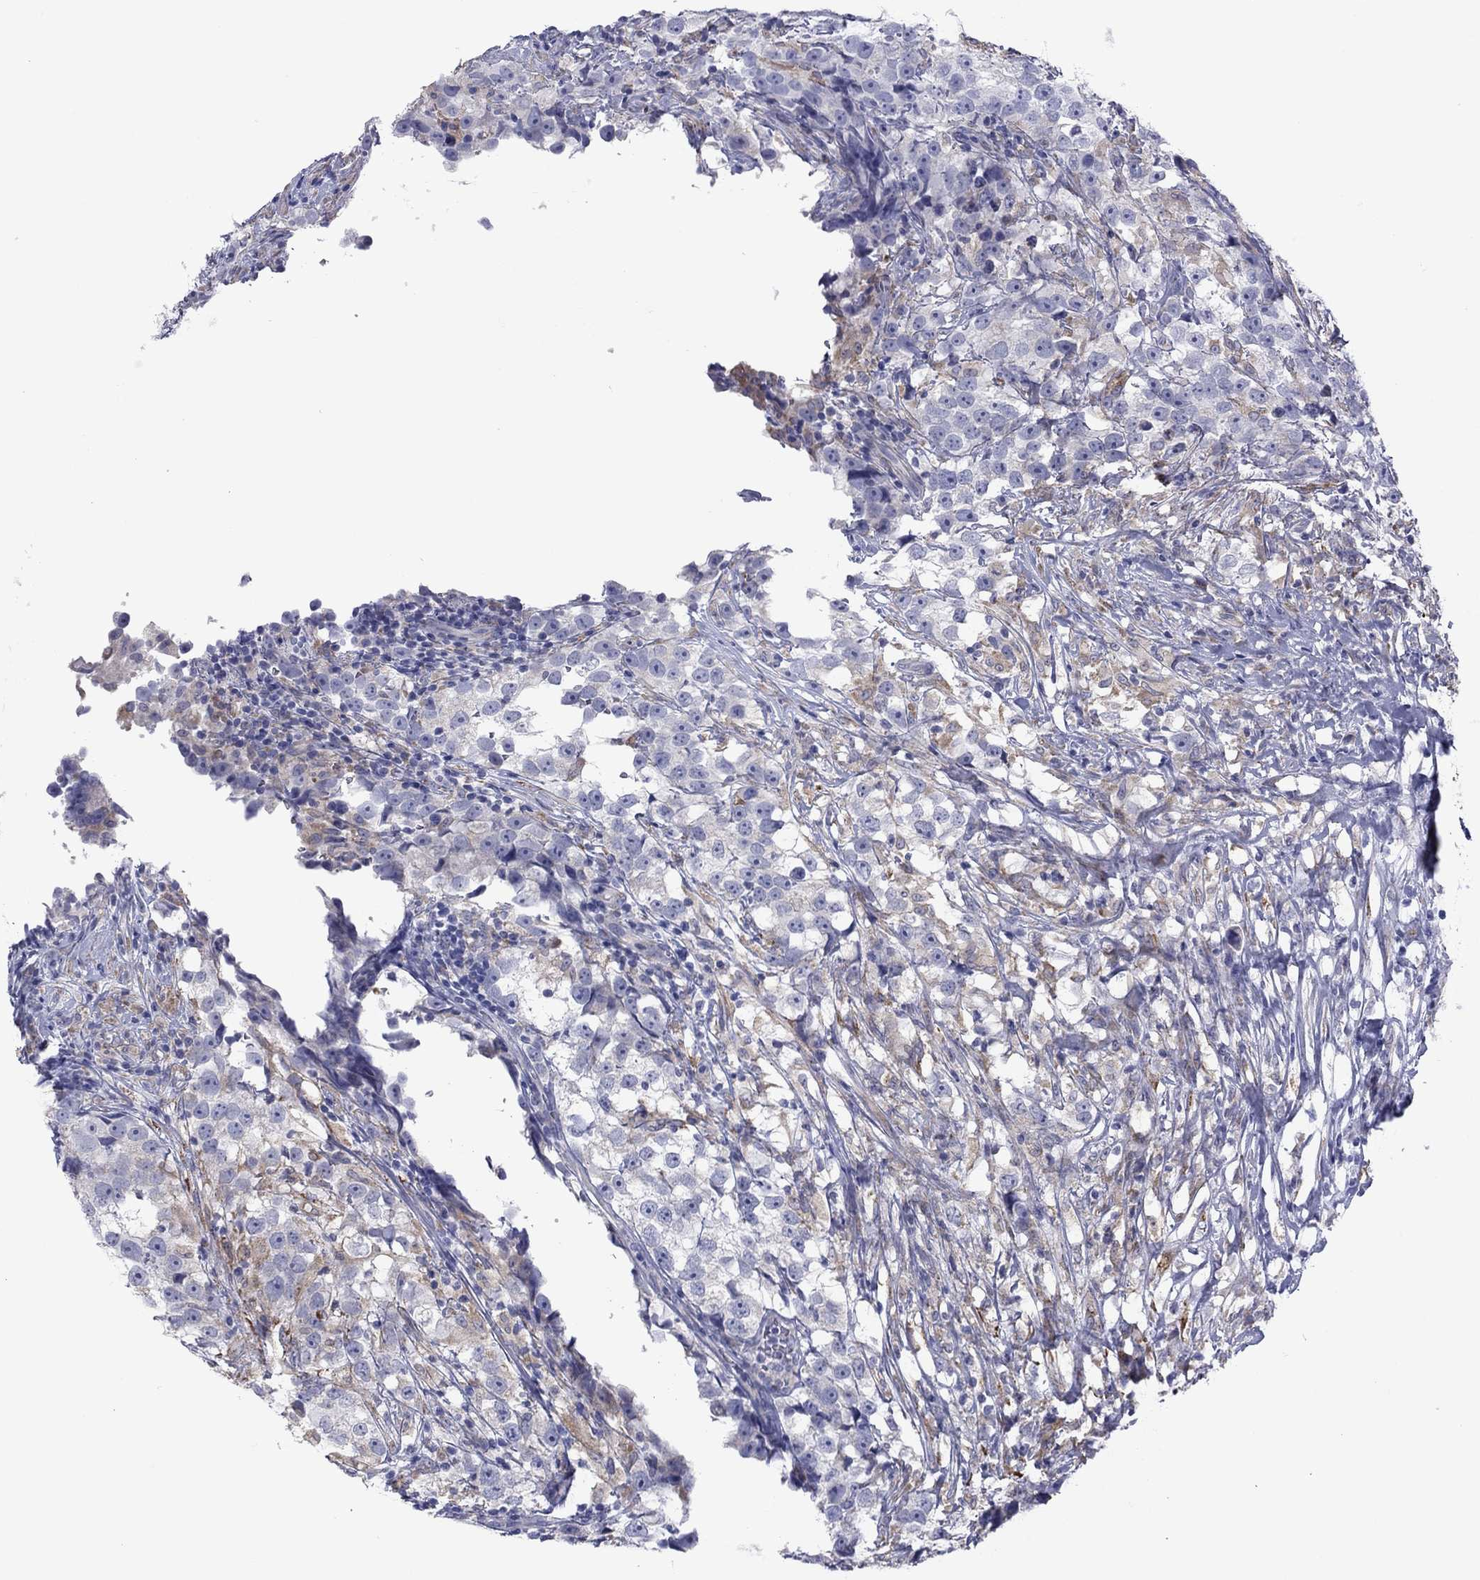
{"staining": {"intensity": "negative", "quantity": "none", "location": "none"}, "tissue": "testis cancer", "cell_type": "Tumor cells", "image_type": "cancer", "snomed": [{"axis": "morphology", "description": "Seminoma, NOS"}, {"axis": "topography", "description": "Testis"}], "caption": "A micrograph of human testis cancer is negative for staining in tumor cells. Nuclei are stained in blue.", "gene": "TMPRSS11A", "patient": {"sex": "male", "age": 46}}